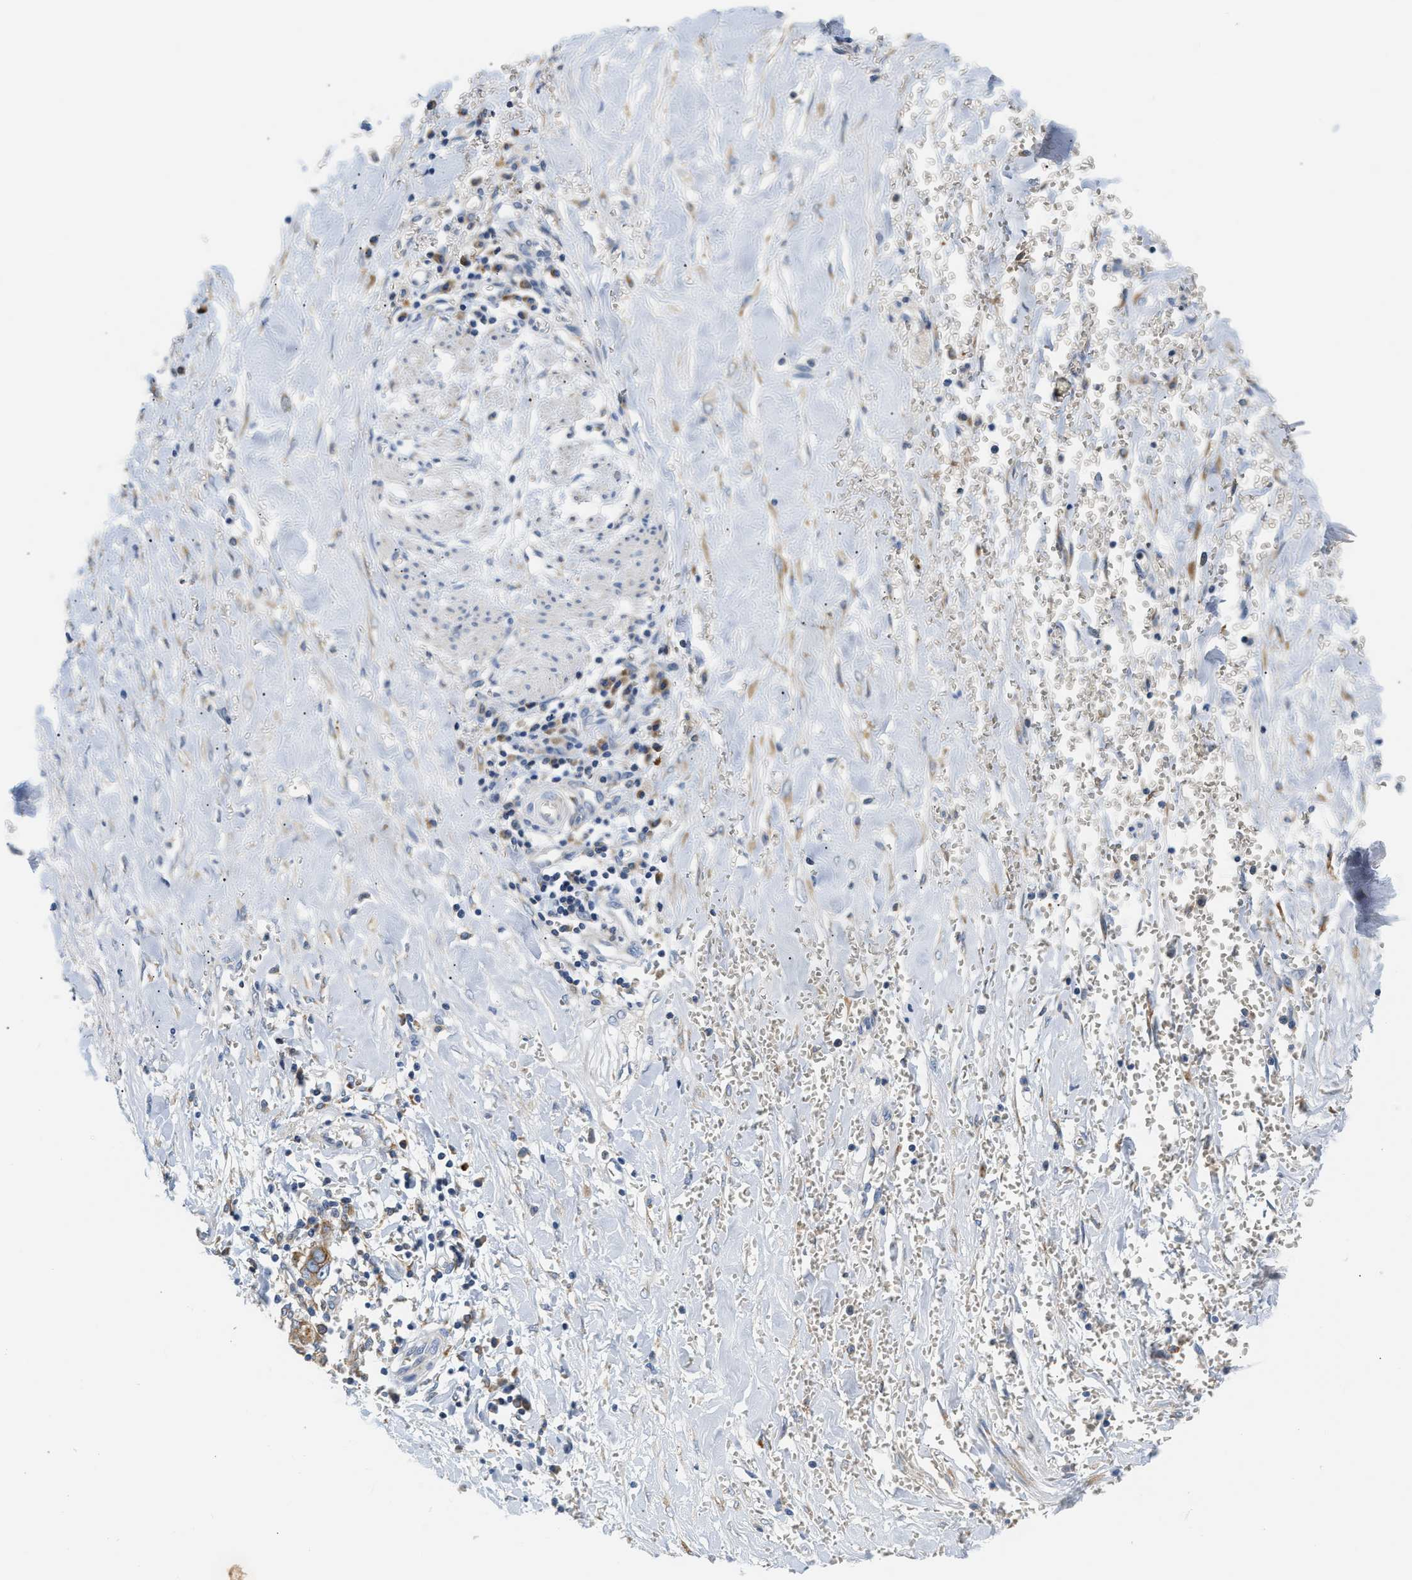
{"staining": {"intensity": "moderate", "quantity": "25%-75%", "location": "cytoplasmic/membranous"}, "tissue": "liver cancer", "cell_type": "Tumor cells", "image_type": "cancer", "snomed": [{"axis": "morphology", "description": "Cholangiocarcinoma"}, {"axis": "topography", "description": "Liver"}], "caption": "Human liver cholangiocarcinoma stained with a protein marker displays moderate staining in tumor cells.", "gene": "HDHD3", "patient": {"sex": "female", "age": 79}}